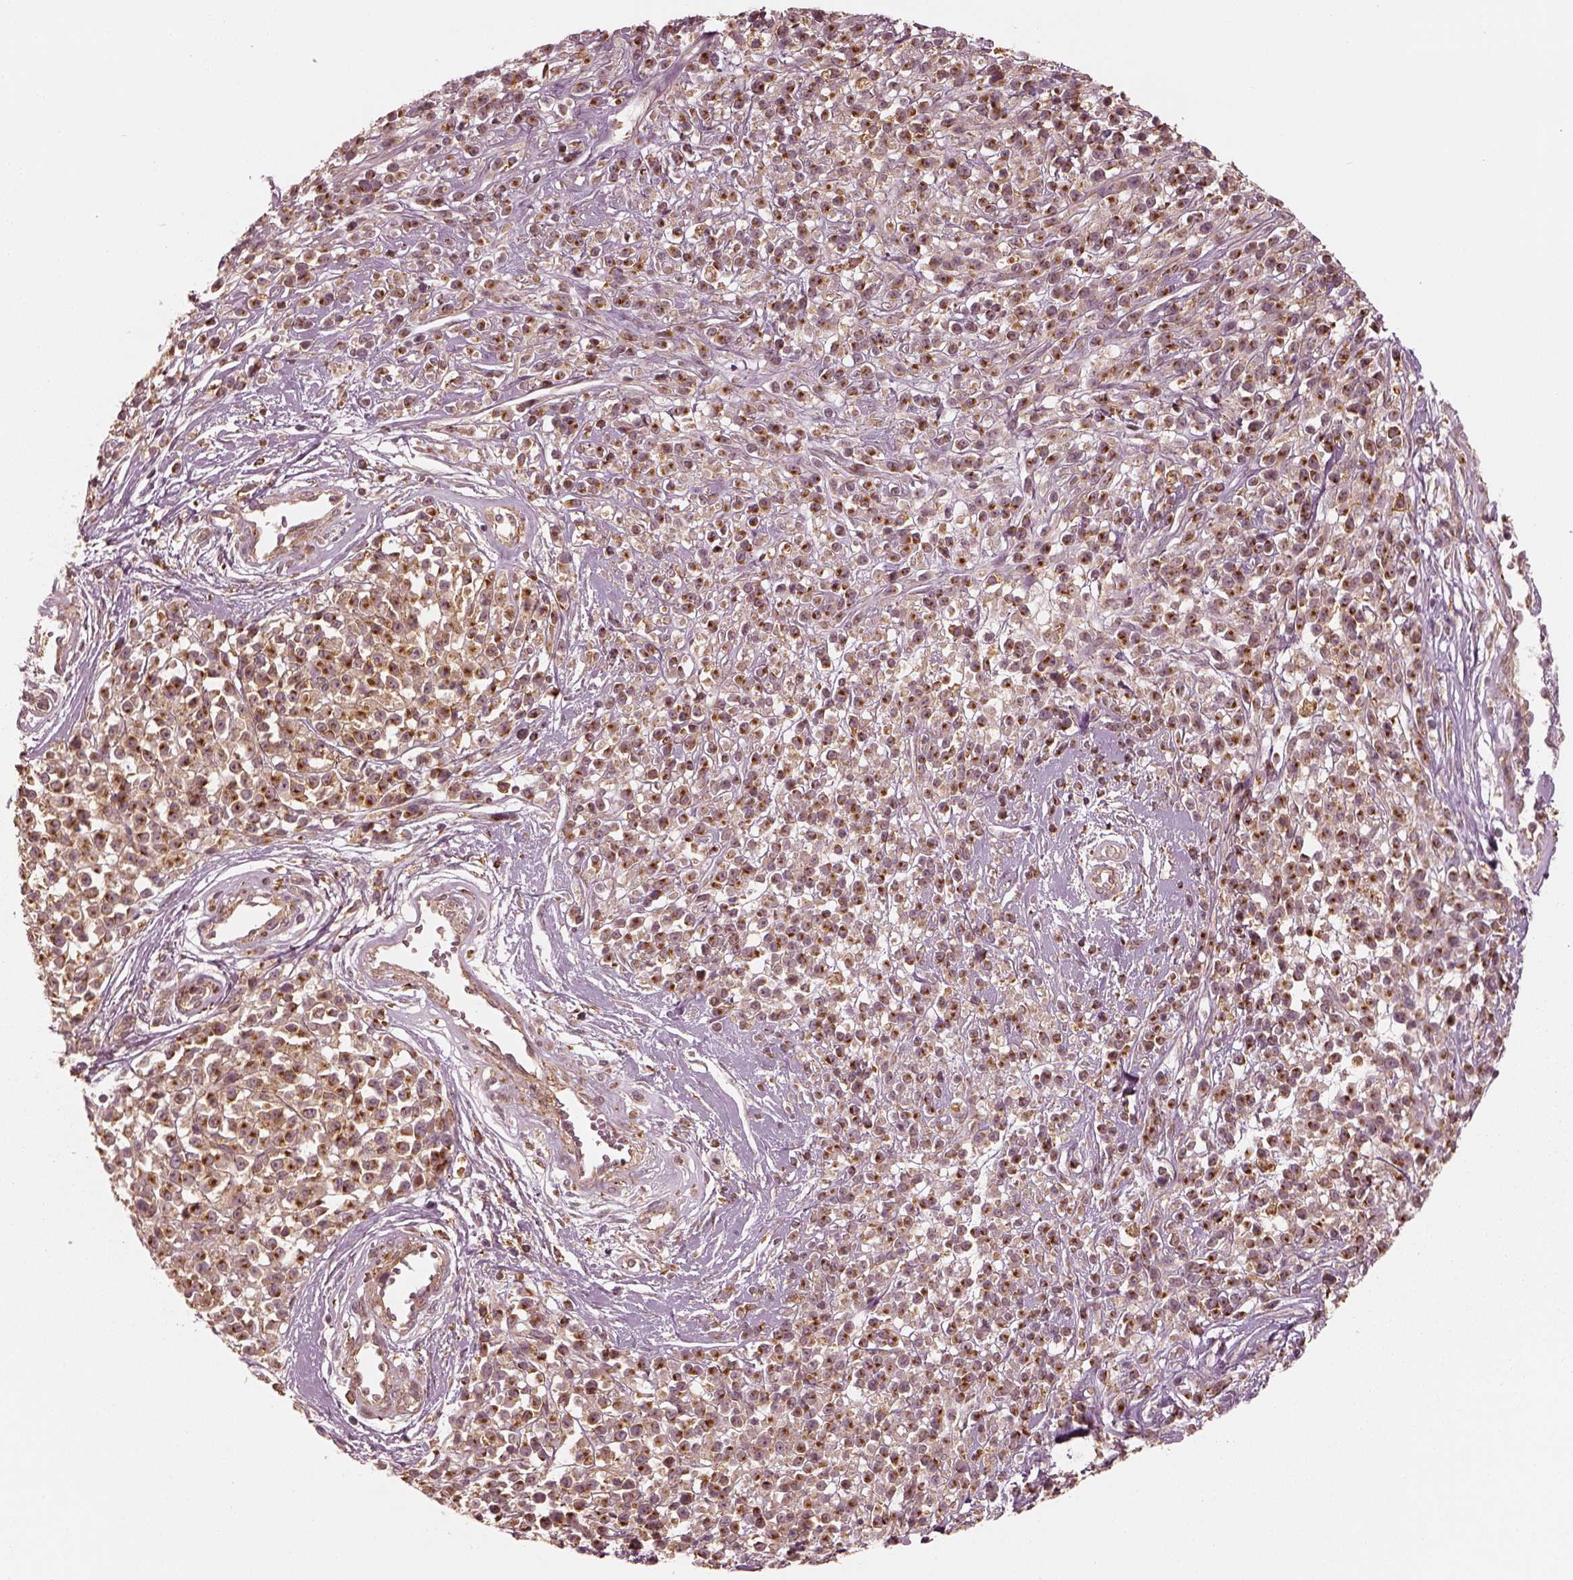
{"staining": {"intensity": "moderate", "quantity": ">75%", "location": "cytoplasmic/membranous"}, "tissue": "melanoma", "cell_type": "Tumor cells", "image_type": "cancer", "snomed": [{"axis": "morphology", "description": "Malignant melanoma, NOS"}, {"axis": "topography", "description": "Skin"}, {"axis": "topography", "description": "Skin of trunk"}], "caption": "Protein expression analysis of human melanoma reveals moderate cytoplasmic/membranous positivity in about >75% of tumor cells.", "gene": "SLC12A9", "patient": {"sex": "male", "age": 74}}